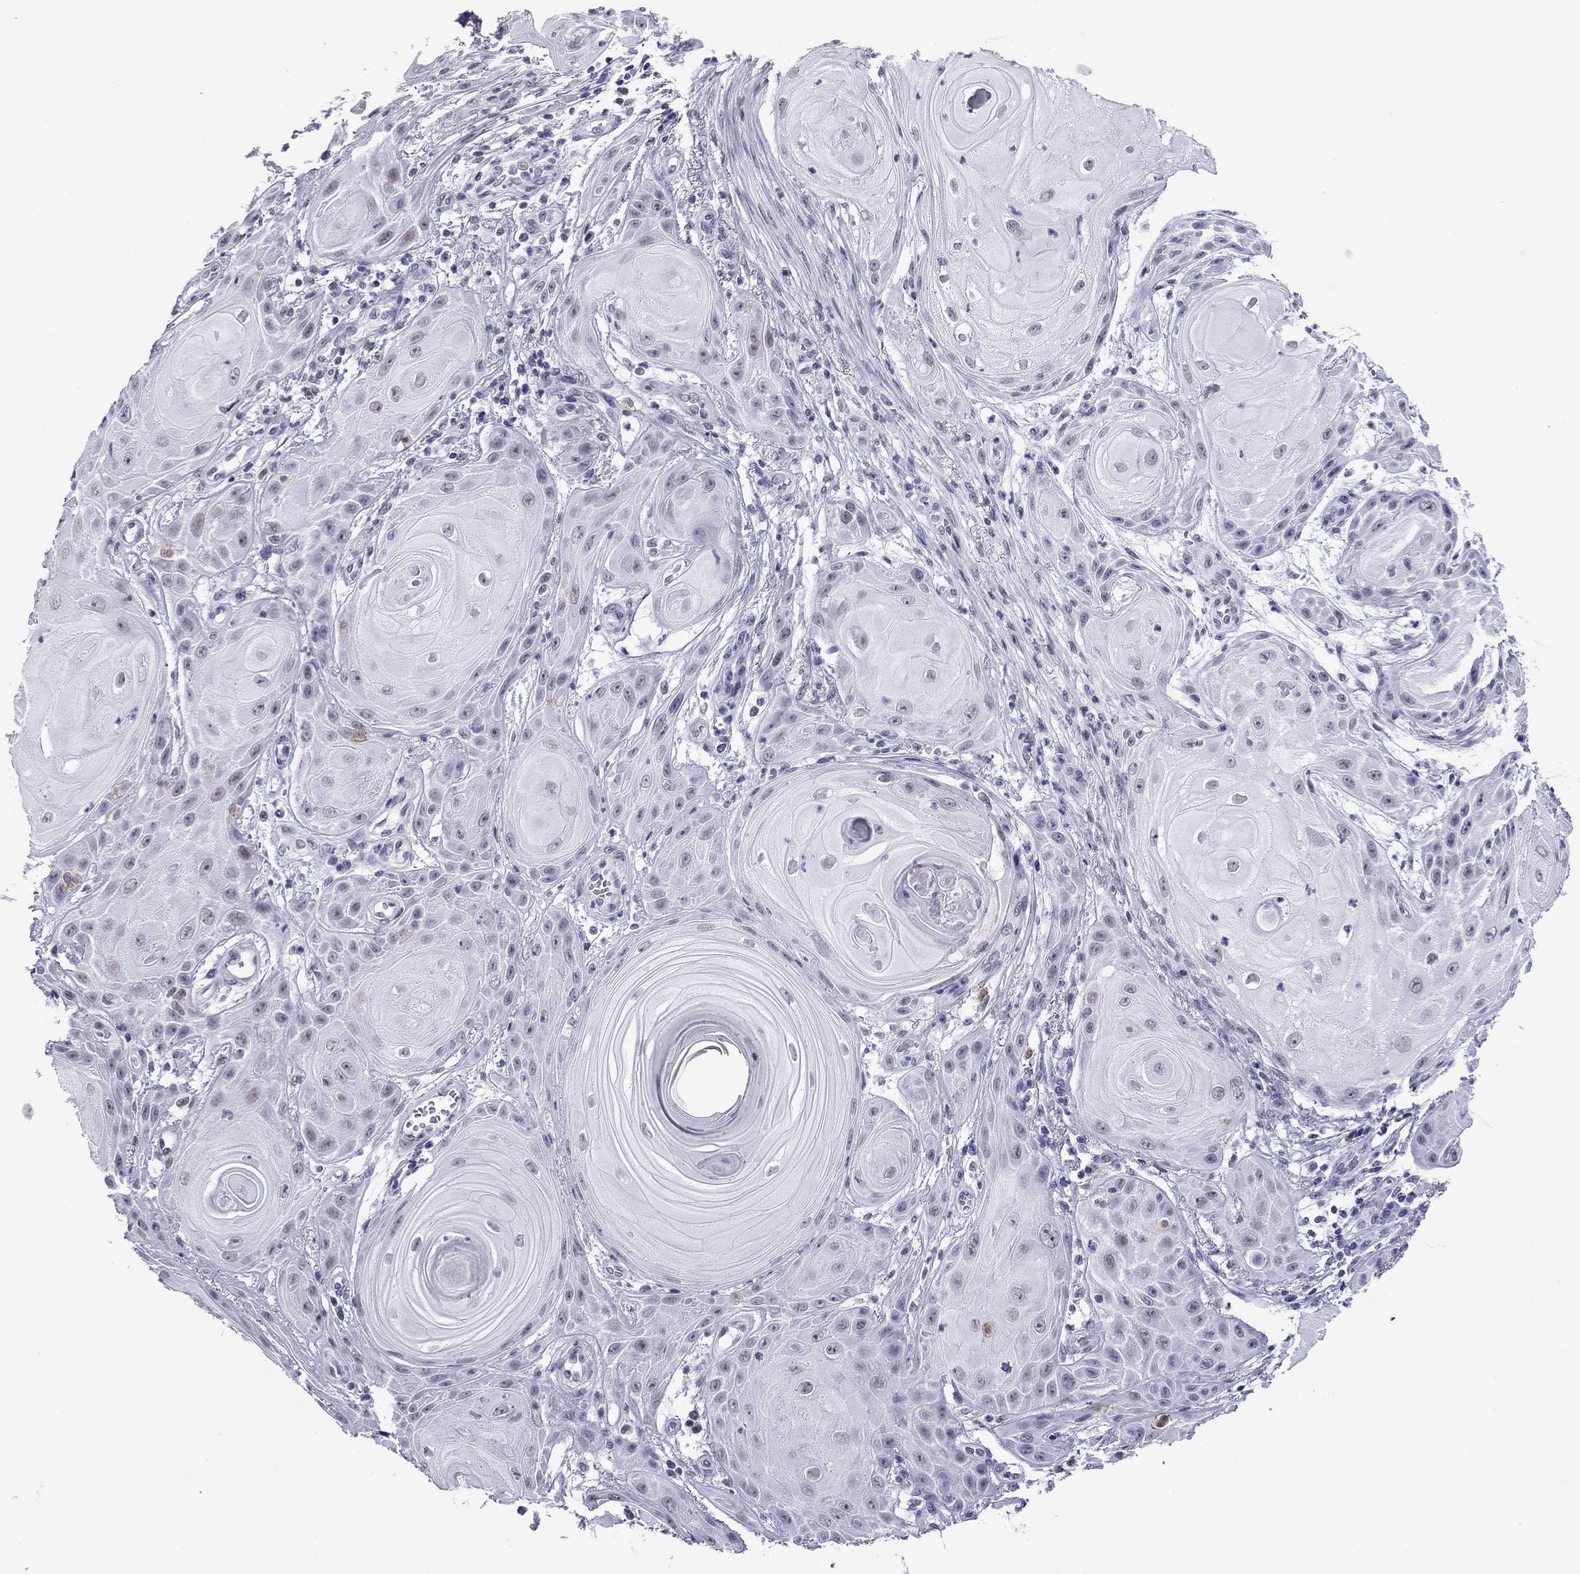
{"staining": {"intensity": "negative", "quantity": "none", "location": "none"}, "tissue": "skin cancer", "cell_type": "Tumor cells", "image_type": "cancer", "snomed": [{"axis": "morphology", "description": "Squamous cell carcinoma, NOS"}, {"axis": "topography", "description": "Skin"}], "caption": "DAB immunohistochemical staining of skin cancer displays no significant staining in tumor cells.", "gene": "ZNF646", "patient": {"sex": "male", "age": 62}}